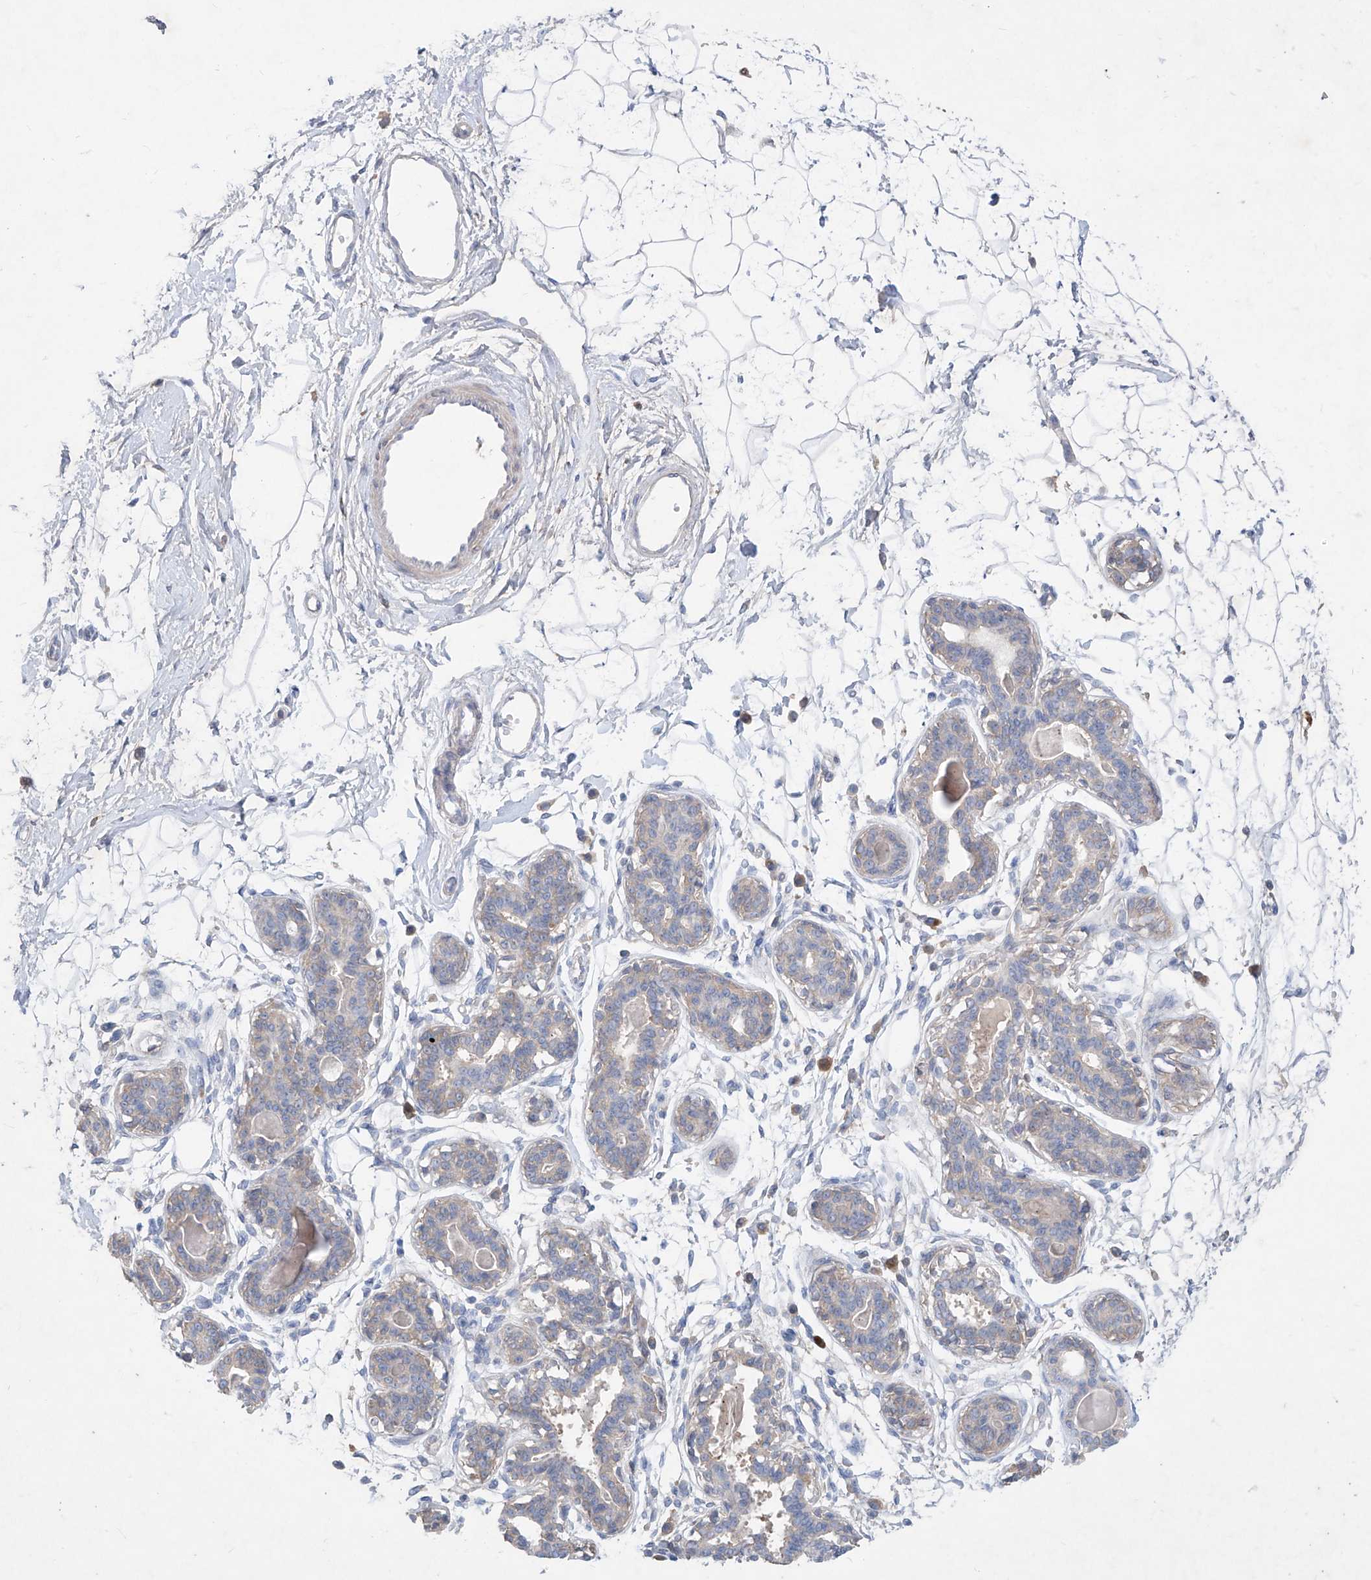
{"staining": {"intensity": "negative", "quantity": "none", "location": "none"}, "tissue": "breast", "cell_type": "Adipocytes", "image_type": "normal", "snomed": [{"axis": "morphology", "description": "Normal tissue, NOS"}, {"axis": "topography", "description": "Breast"}], "caption": "IHC photomicrograph of benign breast: human breast stained with DAB shows no significant protein staining in adipocytes. The staining is performed using DAB (3,3'-diaminobenzidine) brown chromogen with nuclei counter-stained in using hematoxylin.", "gene": "ASNS", "patient": {"sex": "female", "age": 45}}